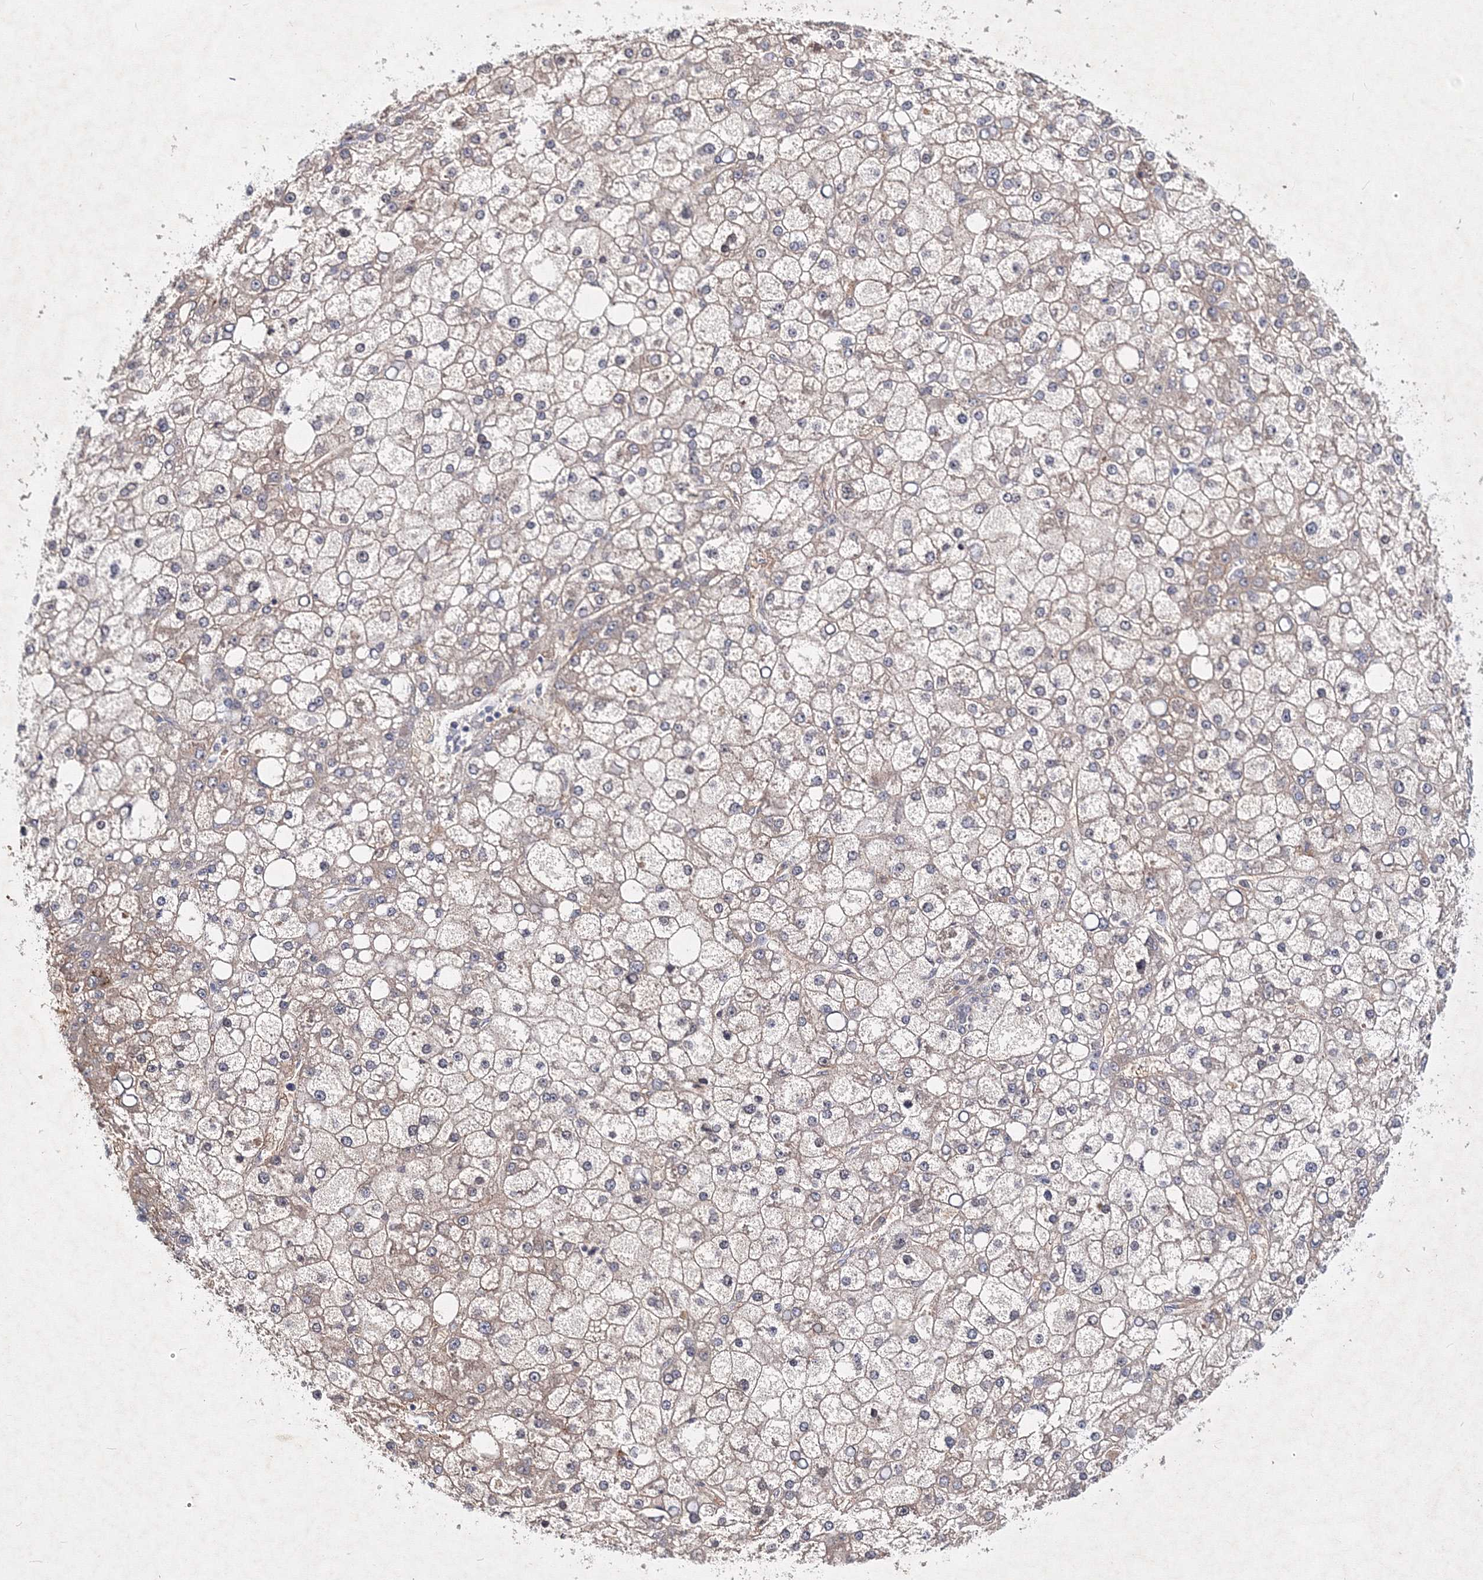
{"staining": {"intensity": "weak", "quantity": "<25%", "location": "cytoplasmic/membranous"}, "tissue": "liver cancer", "cell_type": "Tumor cells", "image_type": "cancer", "snomed": [{"axis": "morphology", "description": "Carcinoma, Hepatocellular, NOS"}, {"axis": "topography", "description": "Liver"}], "caption": "The immunohistochemistry image has no significant staining in tumor cells of liver cancer tissue.", "gene": "C11orf52", "patient": {"sex": "male", "age": 67}}